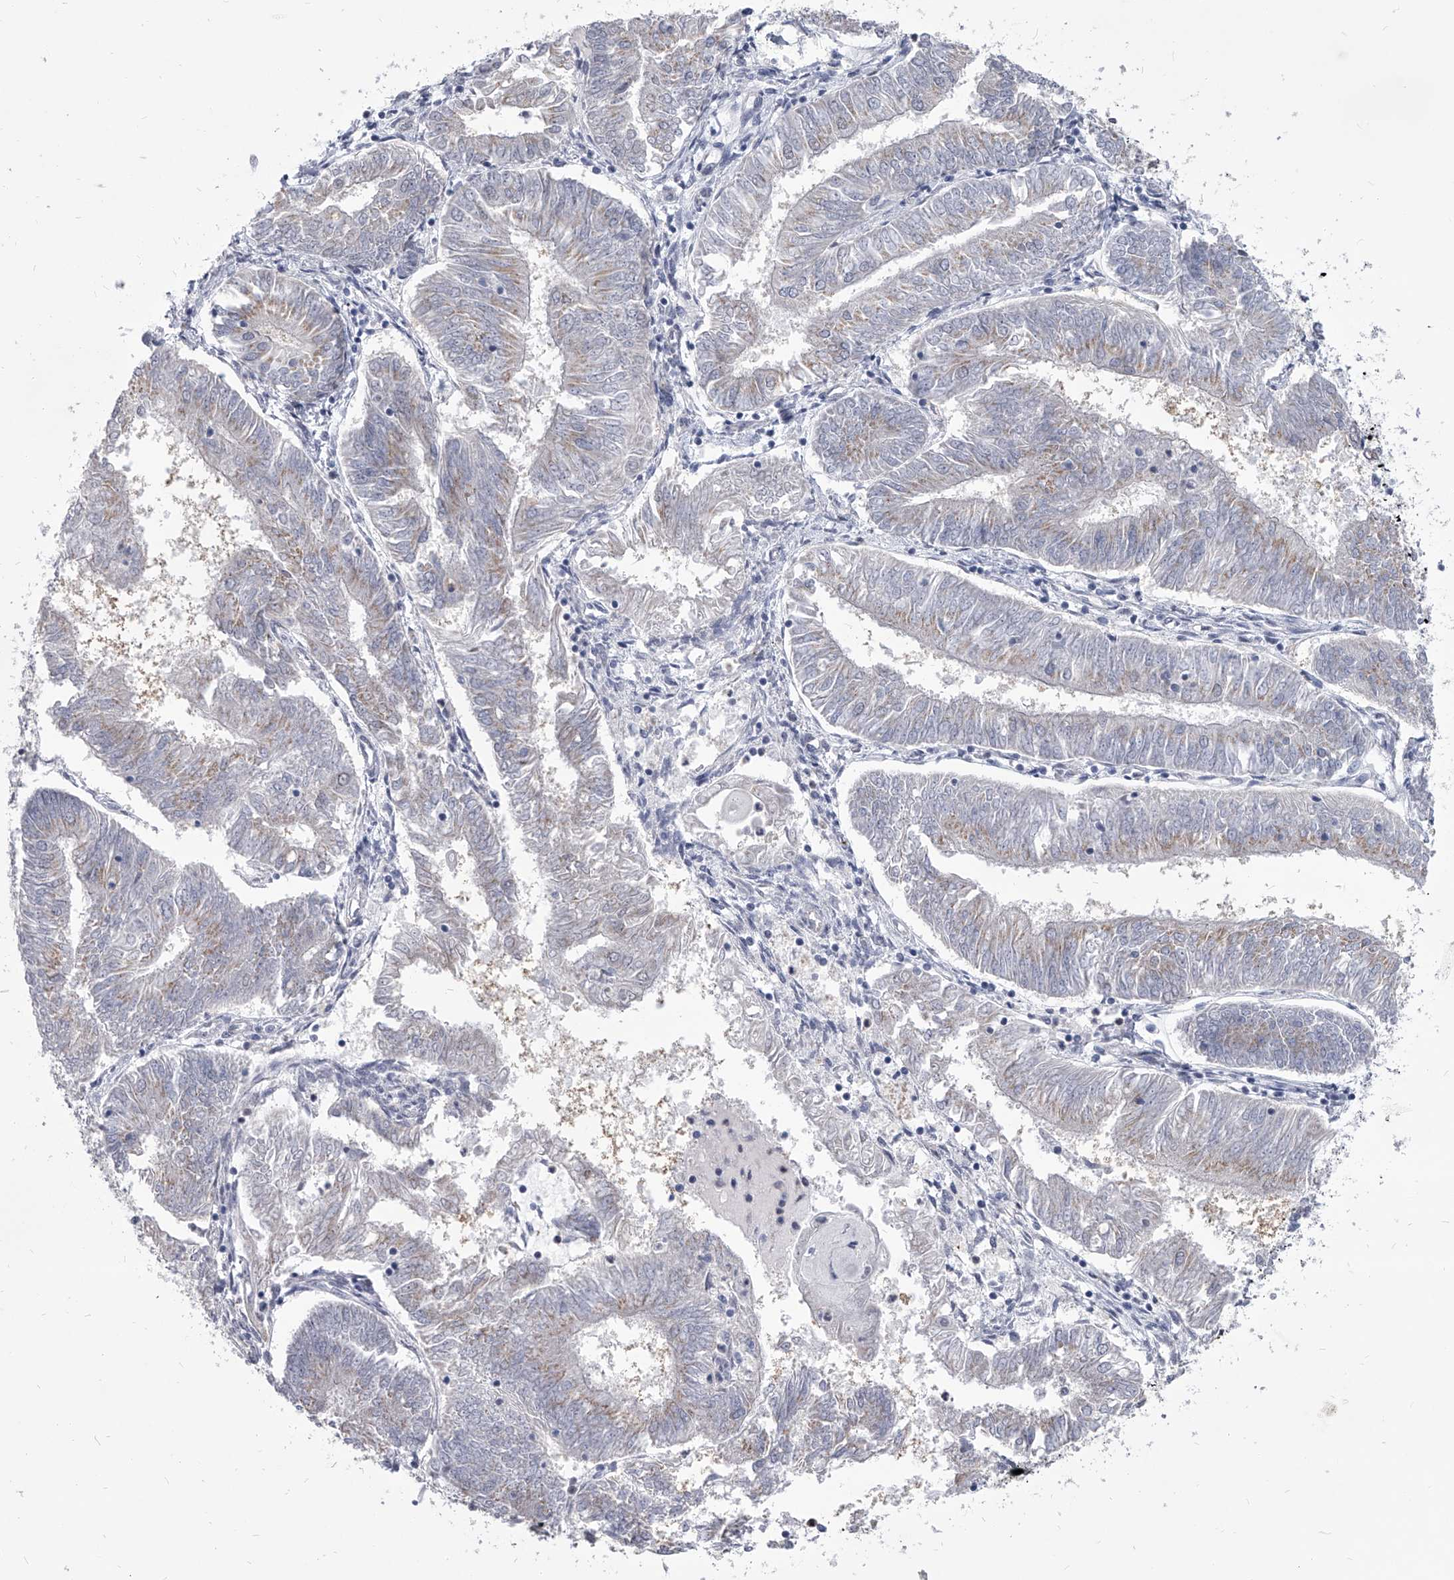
{"staining": {"intensity": "weak", "quantity": "<25%", "location": "cytoplasmic/membranous"}, "tissue": "endometrial cancer", "cell_type": "Tumor cells", "image_type": "cancer", "snomed": [{"axis": "morphology", "description": "Adenocarcinoma, NOS"}, {"axis": "topography", "description": "Endometrium"}], "caption": "A high-resolution micrograph shows immunohistochemistry staining of endometrial cancer, which displays no significant expression in tumor cells.", "gene": "EVA1C", "patient": {"sex": "female", "age": 58}}